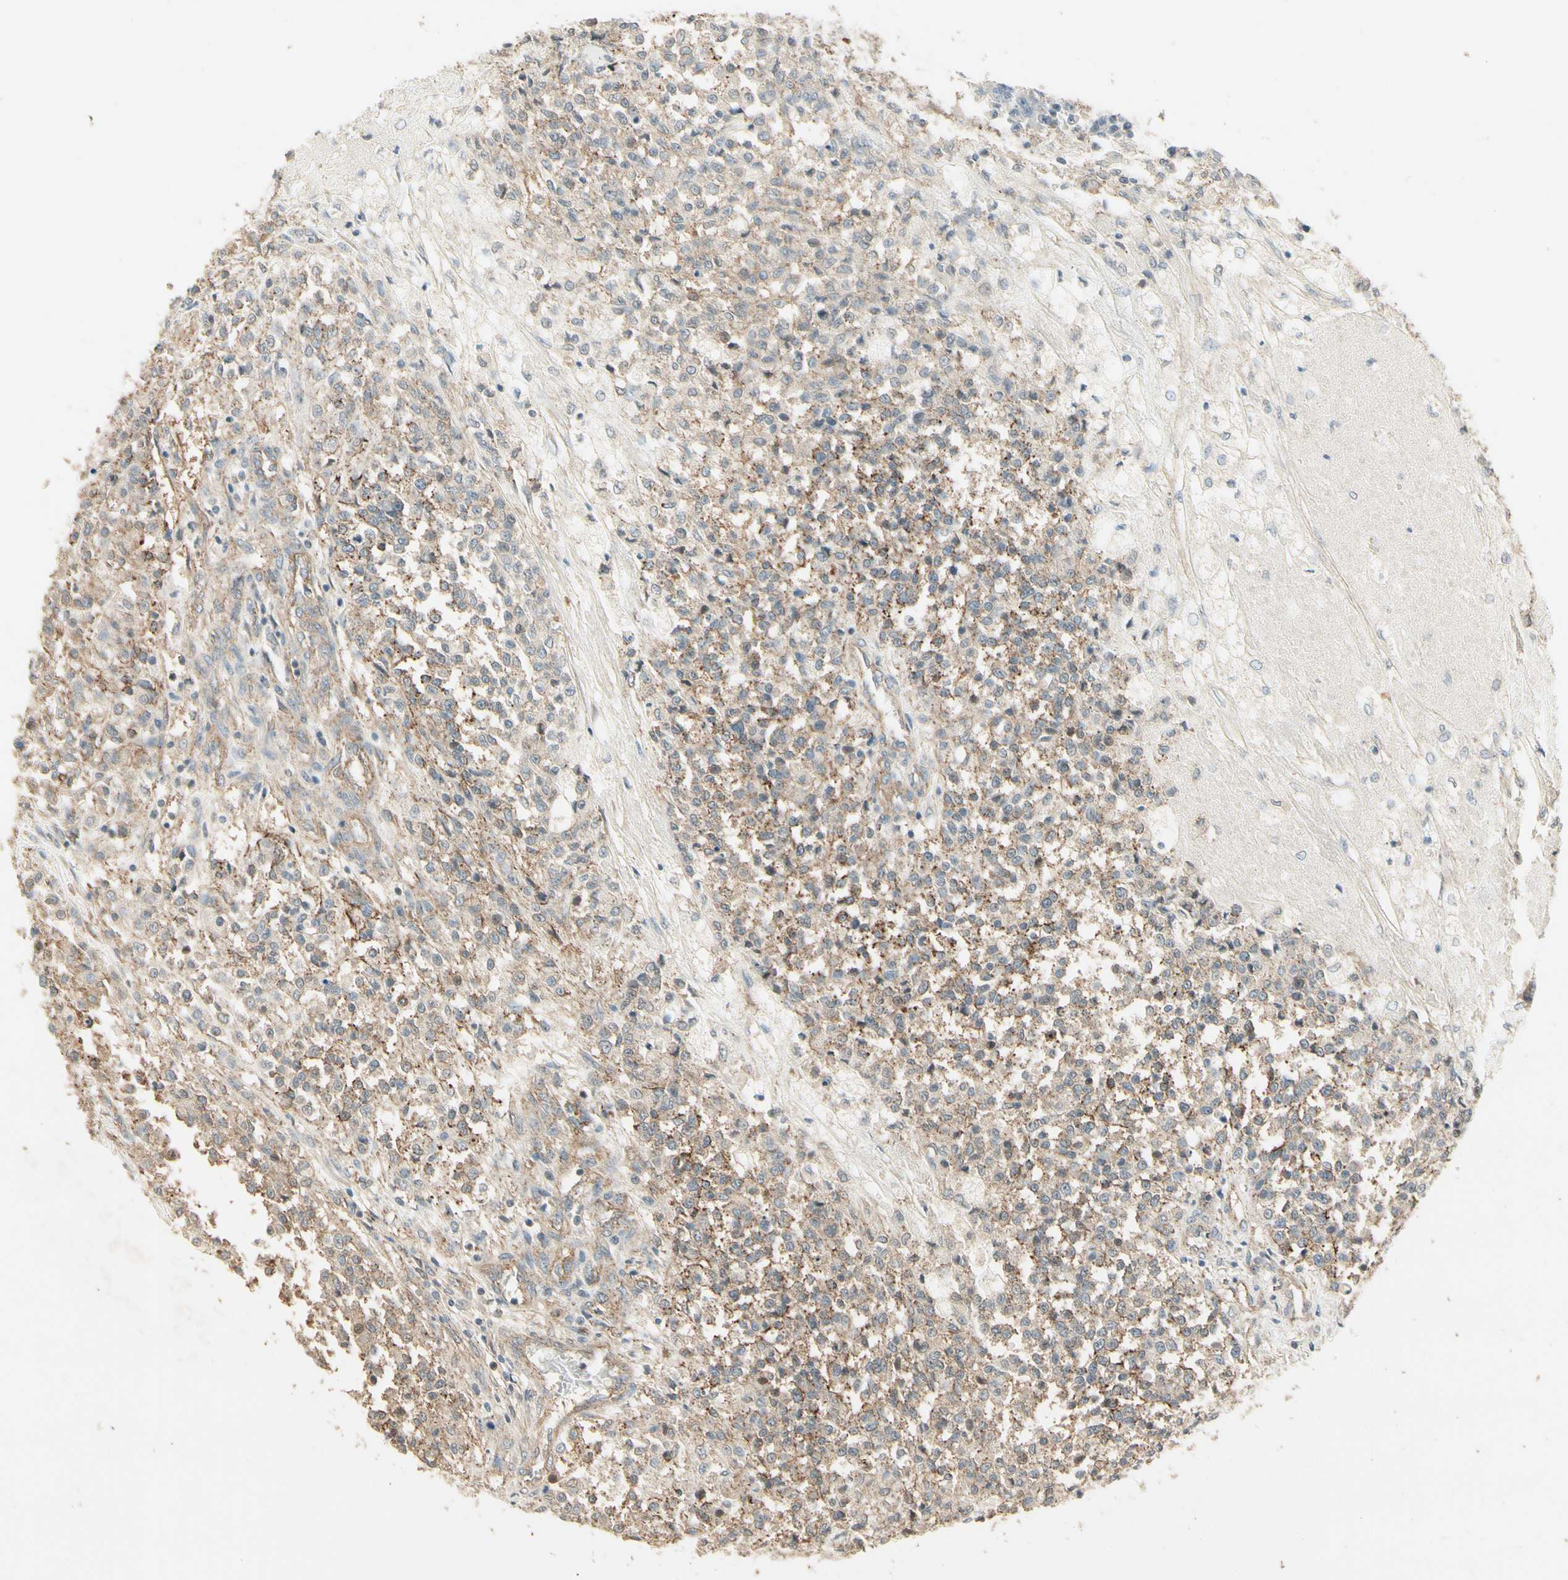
{"staining": {"intensity": "weak", "quantity": "25%-75%", "location": "cytoplasmic/membranous"}, "tissue": "testis cancer", "cell_type": "Tumor cells", "image_type": "cancer", "snomed": [{"axis": "morphology", "description": "Seminoma, NOS"}, {"axis": "topography", "description": "Testis"}], "caption": "Protein expression by immunohistochemistry demonstrates weak cytoplasmic/membranous expression in about 25%-75% of tumor cells in testis seminoma. Nuclei are stained in blue.", "gene": "RNF180", "patient": {"sex": "male", "age": 59}}